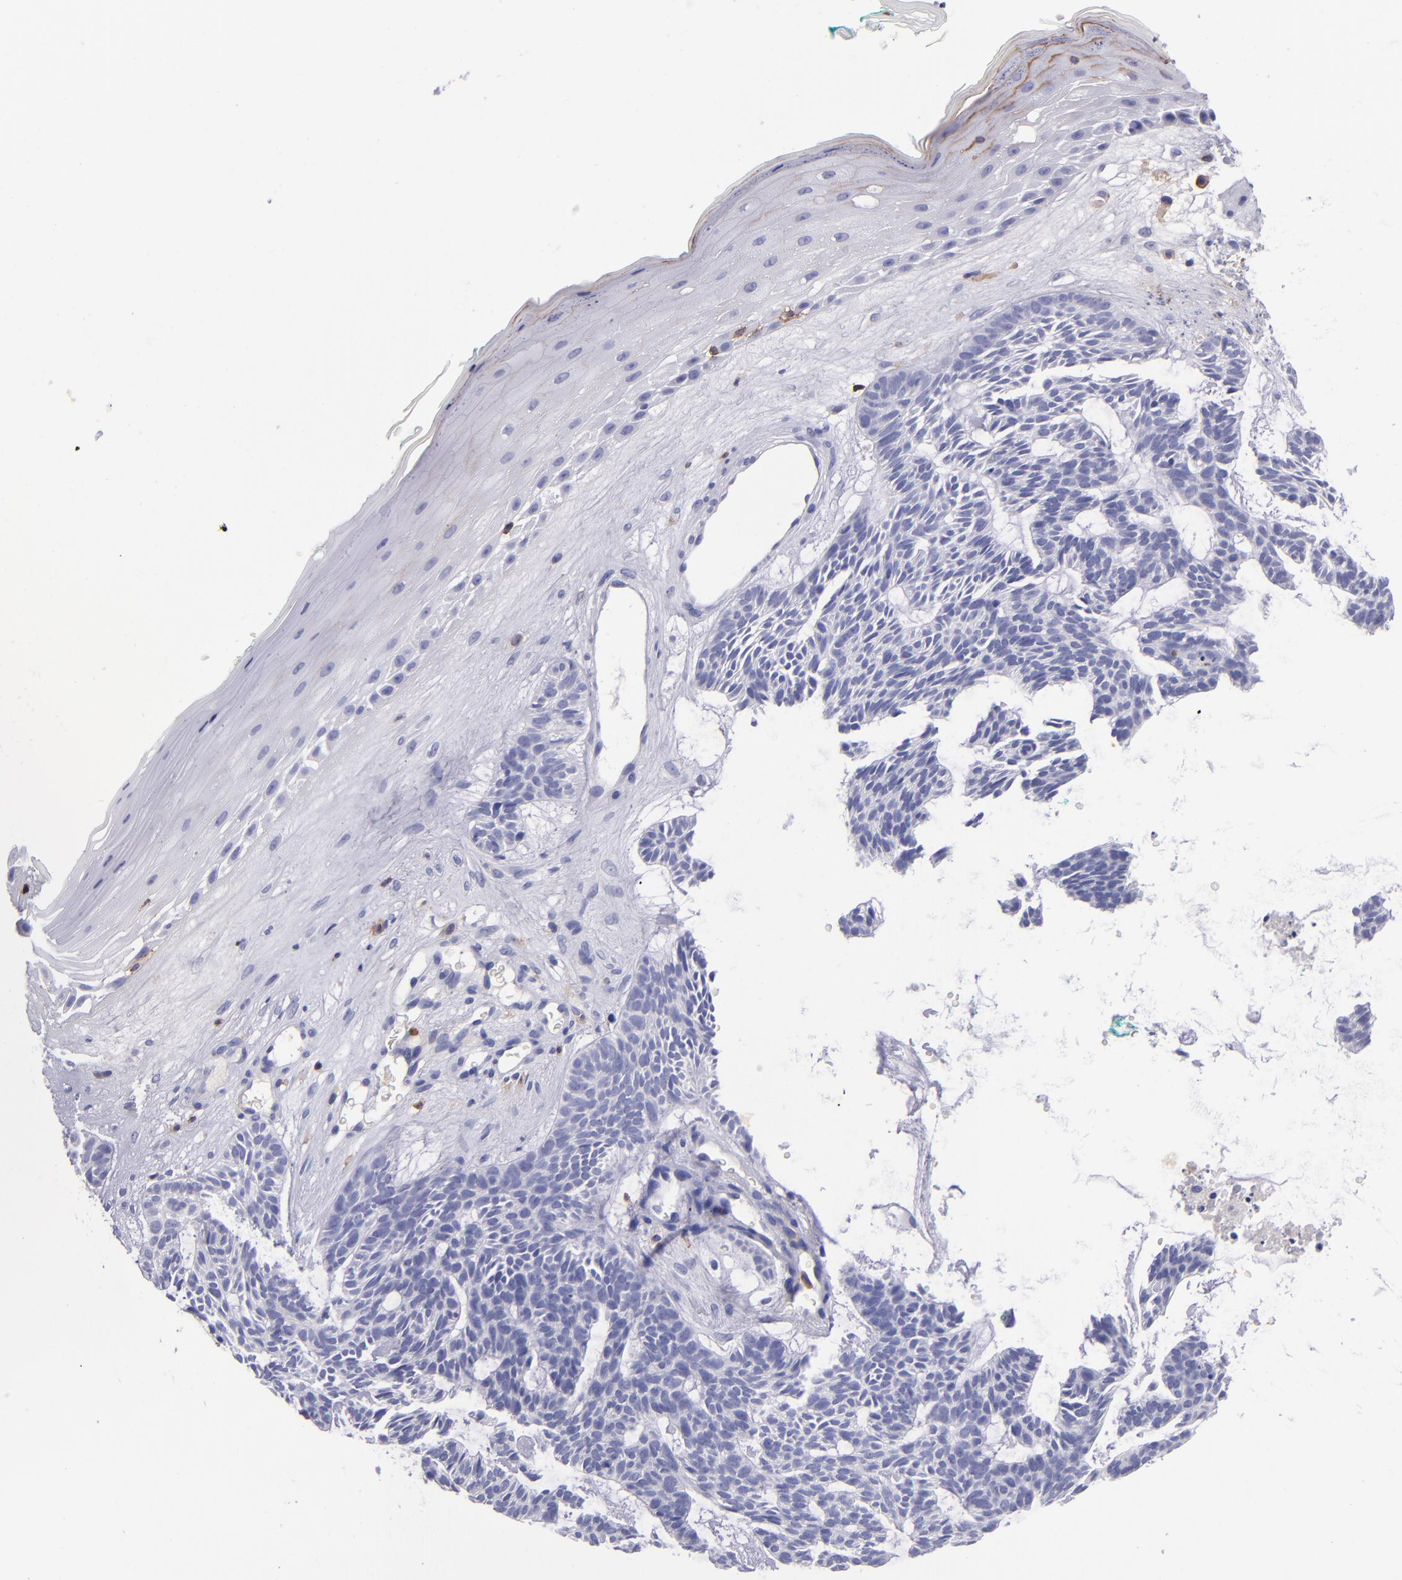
{"staining": {"intensity": "negative", "quantity": "none", "location": "none"}, "tissue": "skin cancer", "cell_type": "Tumor cells", "image_type": "cancer", "snomed": [{"axis": "morphology", "description": "Basal cell carcinoma"}, {"axis": "topography", "description": "Skin"}], "caption": "Photomicrograph shows no significant protein expression in tumor cells of skin cancer (basal cell carcinoma).", "gene": "ICAM3", "patient": {"sex": "male", "age": 75}}